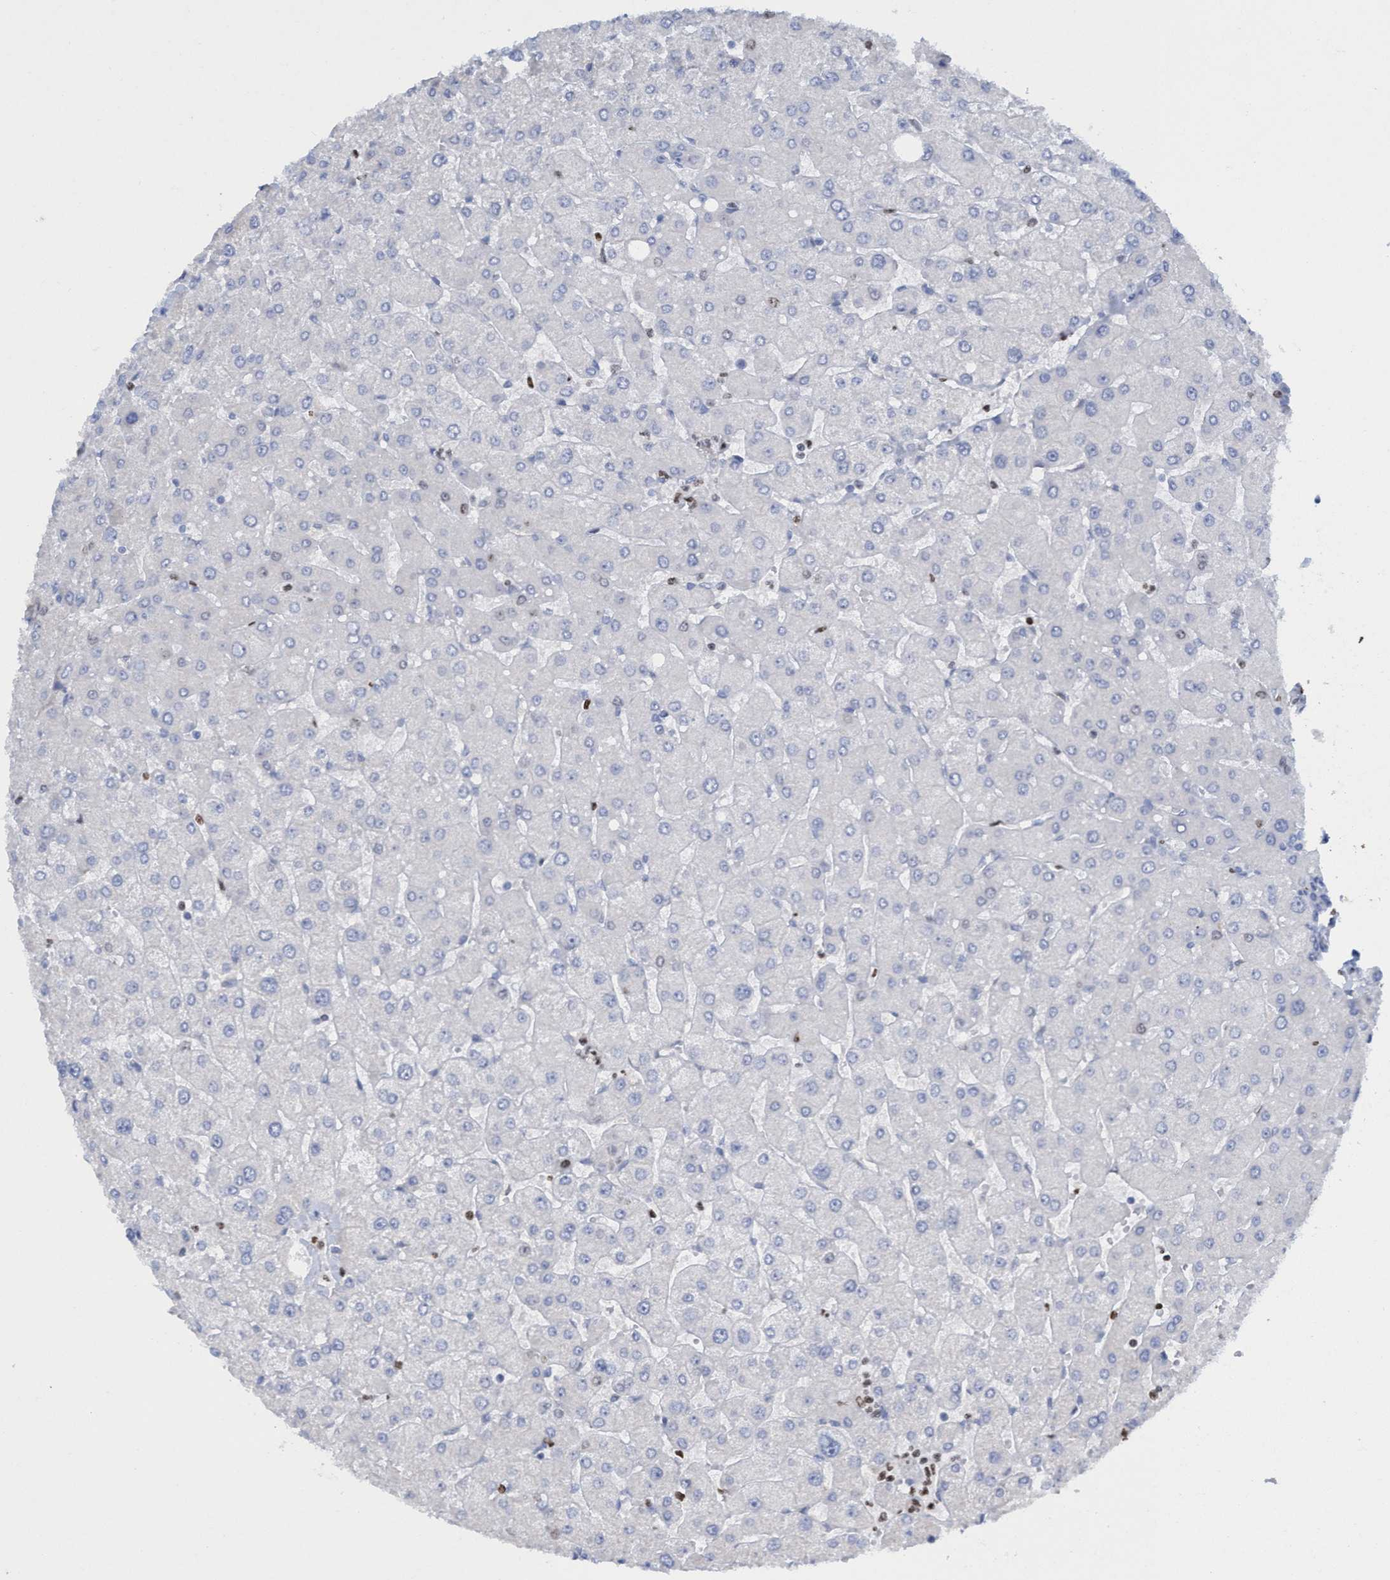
{"staining": {"intensity": "negative", "quantity": "none", "location": "none"}, "tissue": "liver", "cell_type": "Cholangiocytes", "image_type": "normal", "snomed": [{"axis": "morphology", "description": "Normal tissue, NOS"}, {"axis": "topography", "description": "Liver"}], "caption": "Cholangiocytes are negative for protein expression in unremarkable human liver. Nuclei are stained in blue.", "gene": "CBX2", "patient": {"sex": "male", "age": 55}}